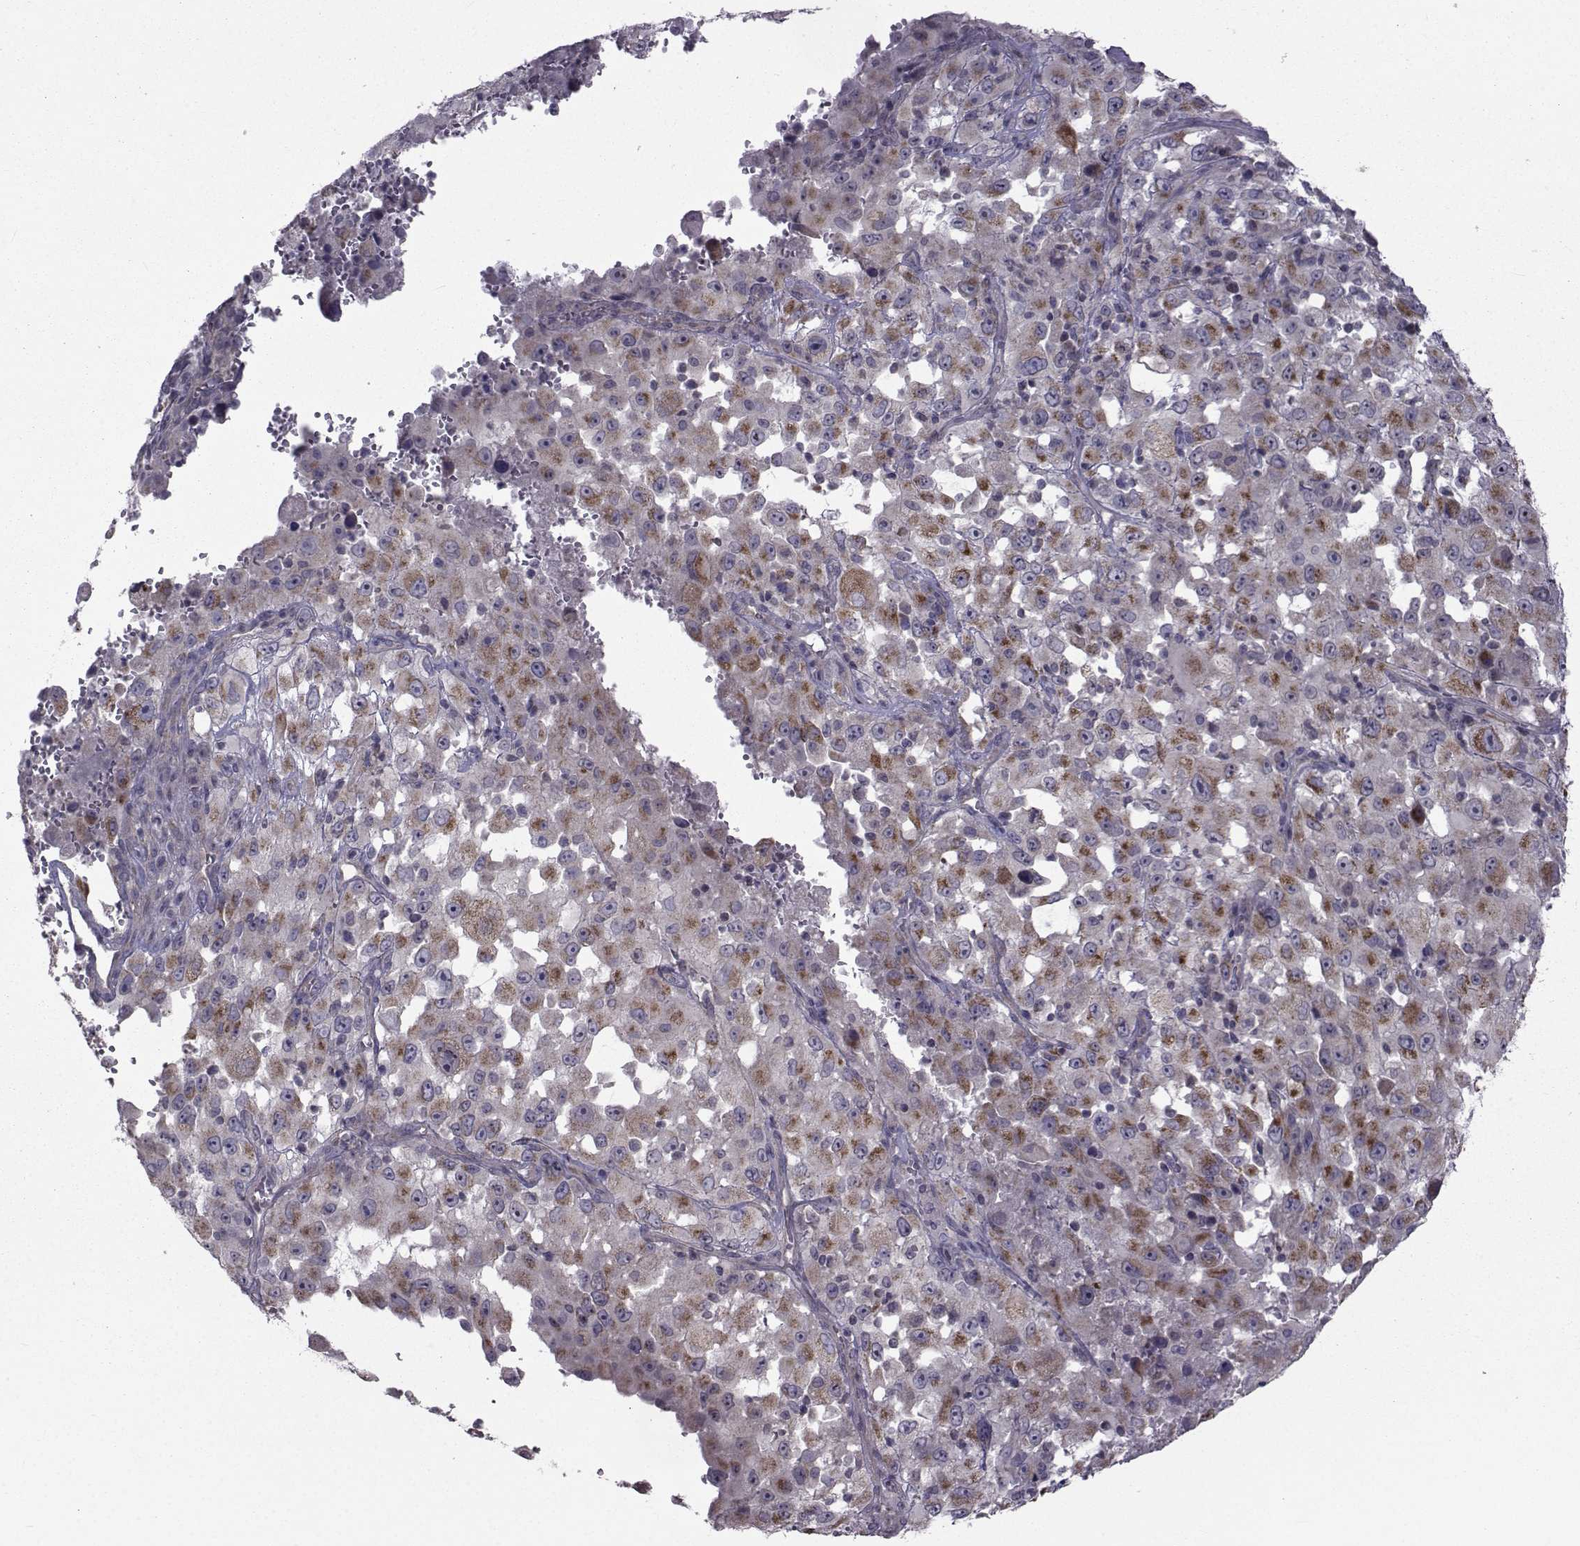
{"staining": {"intensity": "negative", "quantity": "none", "location": "none"}, "tissue": "melanoma", "cell_type": "Tumor cells", "image_type": "cancer", "snomed": [{"axis": "morphology", "description": "Malignant melanoma, Metastatic site"}, {"axis": "topography", "description": "Soft tissue"}], "caption": "Immunohistochemical staining of human melanoma exhibits no significant expression in tumor cells.", "gene": "CFAP74", "patient": {"sex": "male", "age": 50}}